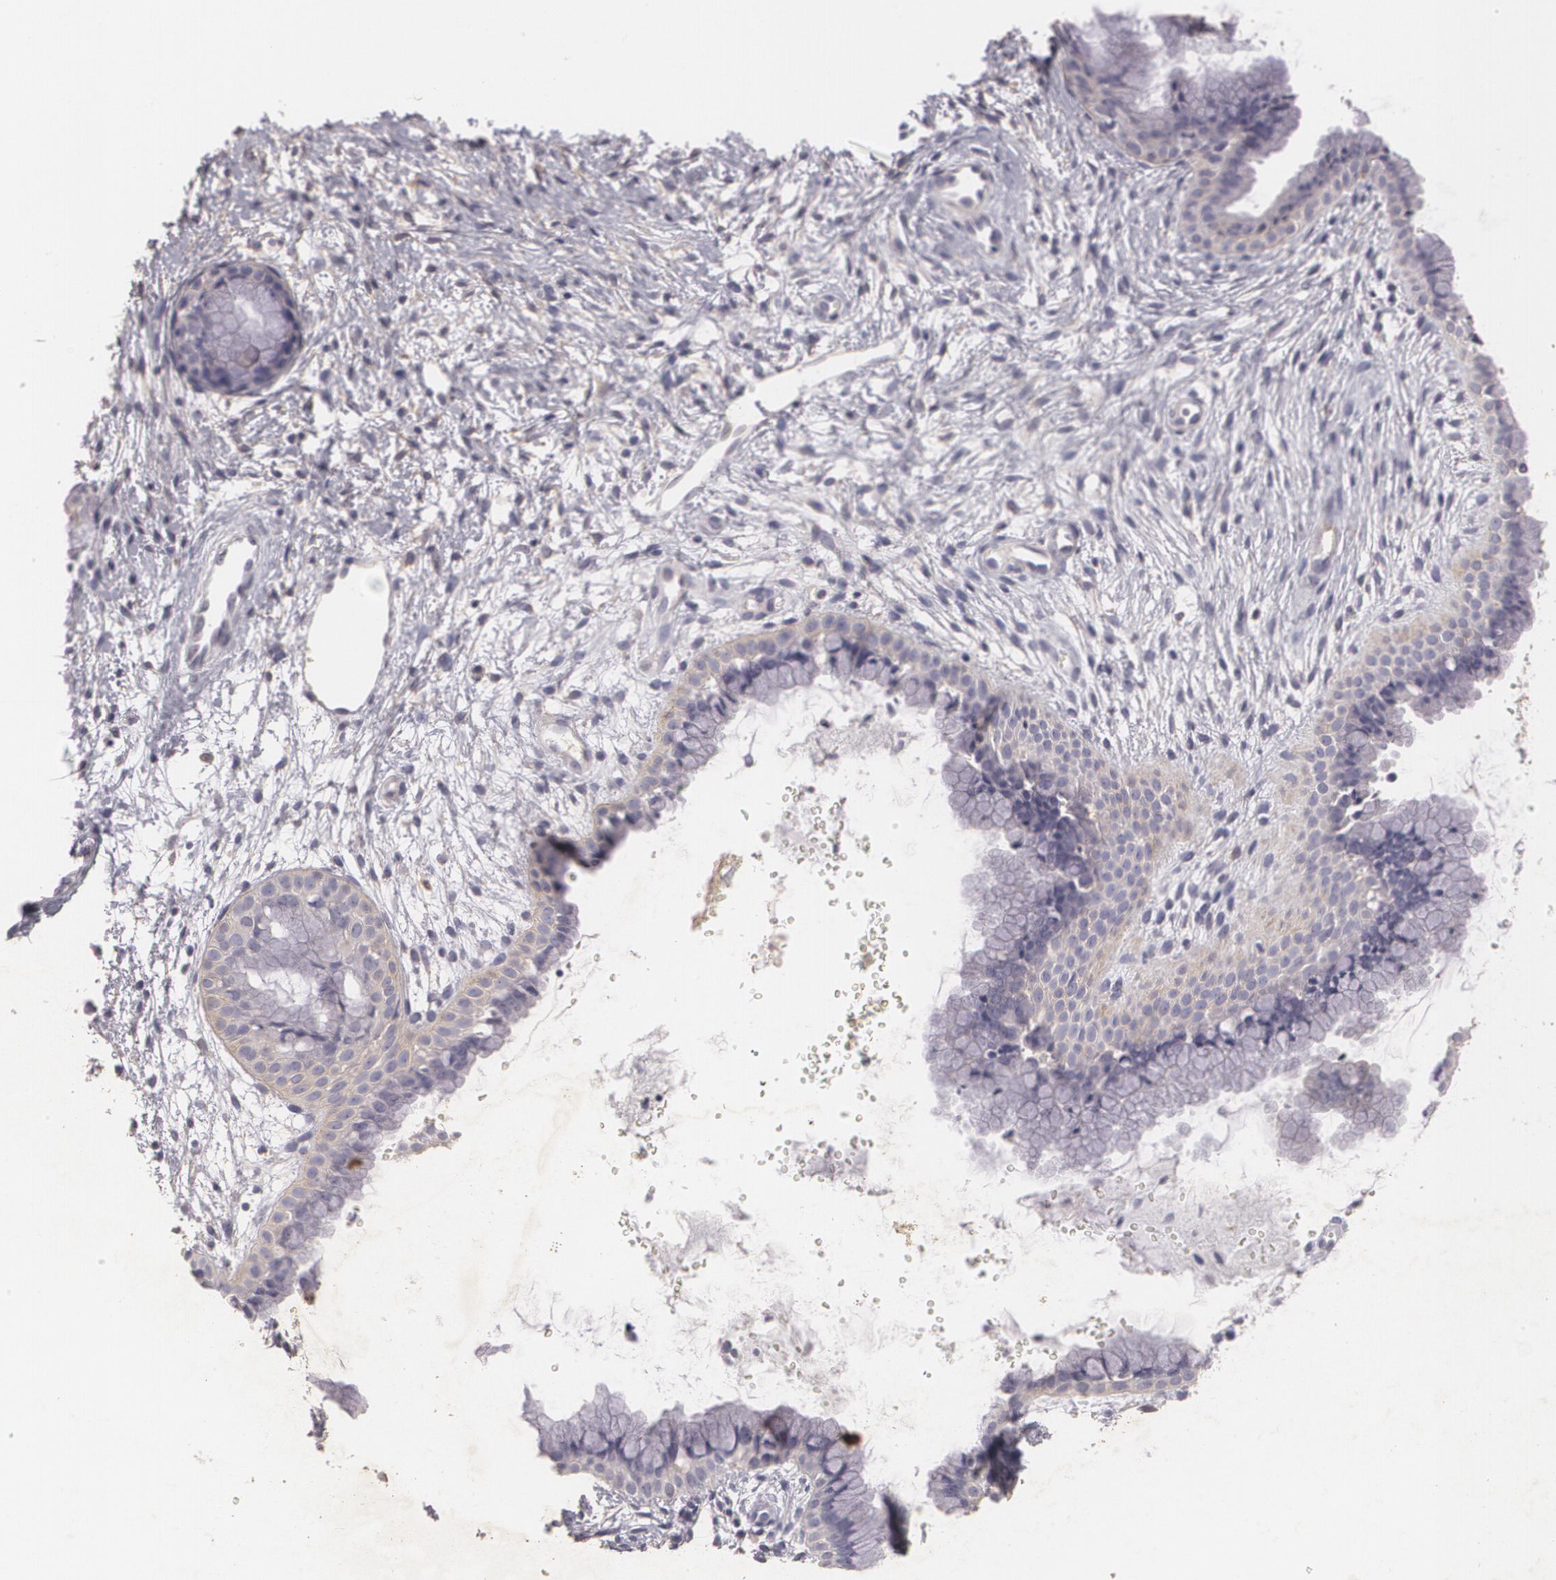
{"staining": {"intensity": "negative", "quantity": "none", "location": "none"}, "tissue": "cervix", "cell_type": "Glandular cells", "image_type": "normal", "snomed": [{"axis": "morphology", "description": "Normal tissue, NOS"}, {"axis": "topography", "description": "Cervix"}], "caption": "Photomicrograph shows no protein staining in glandular cells of unremarkable cervix.", "gene": "KCNA4", "patient": {"sex": "female", "age": 39}}